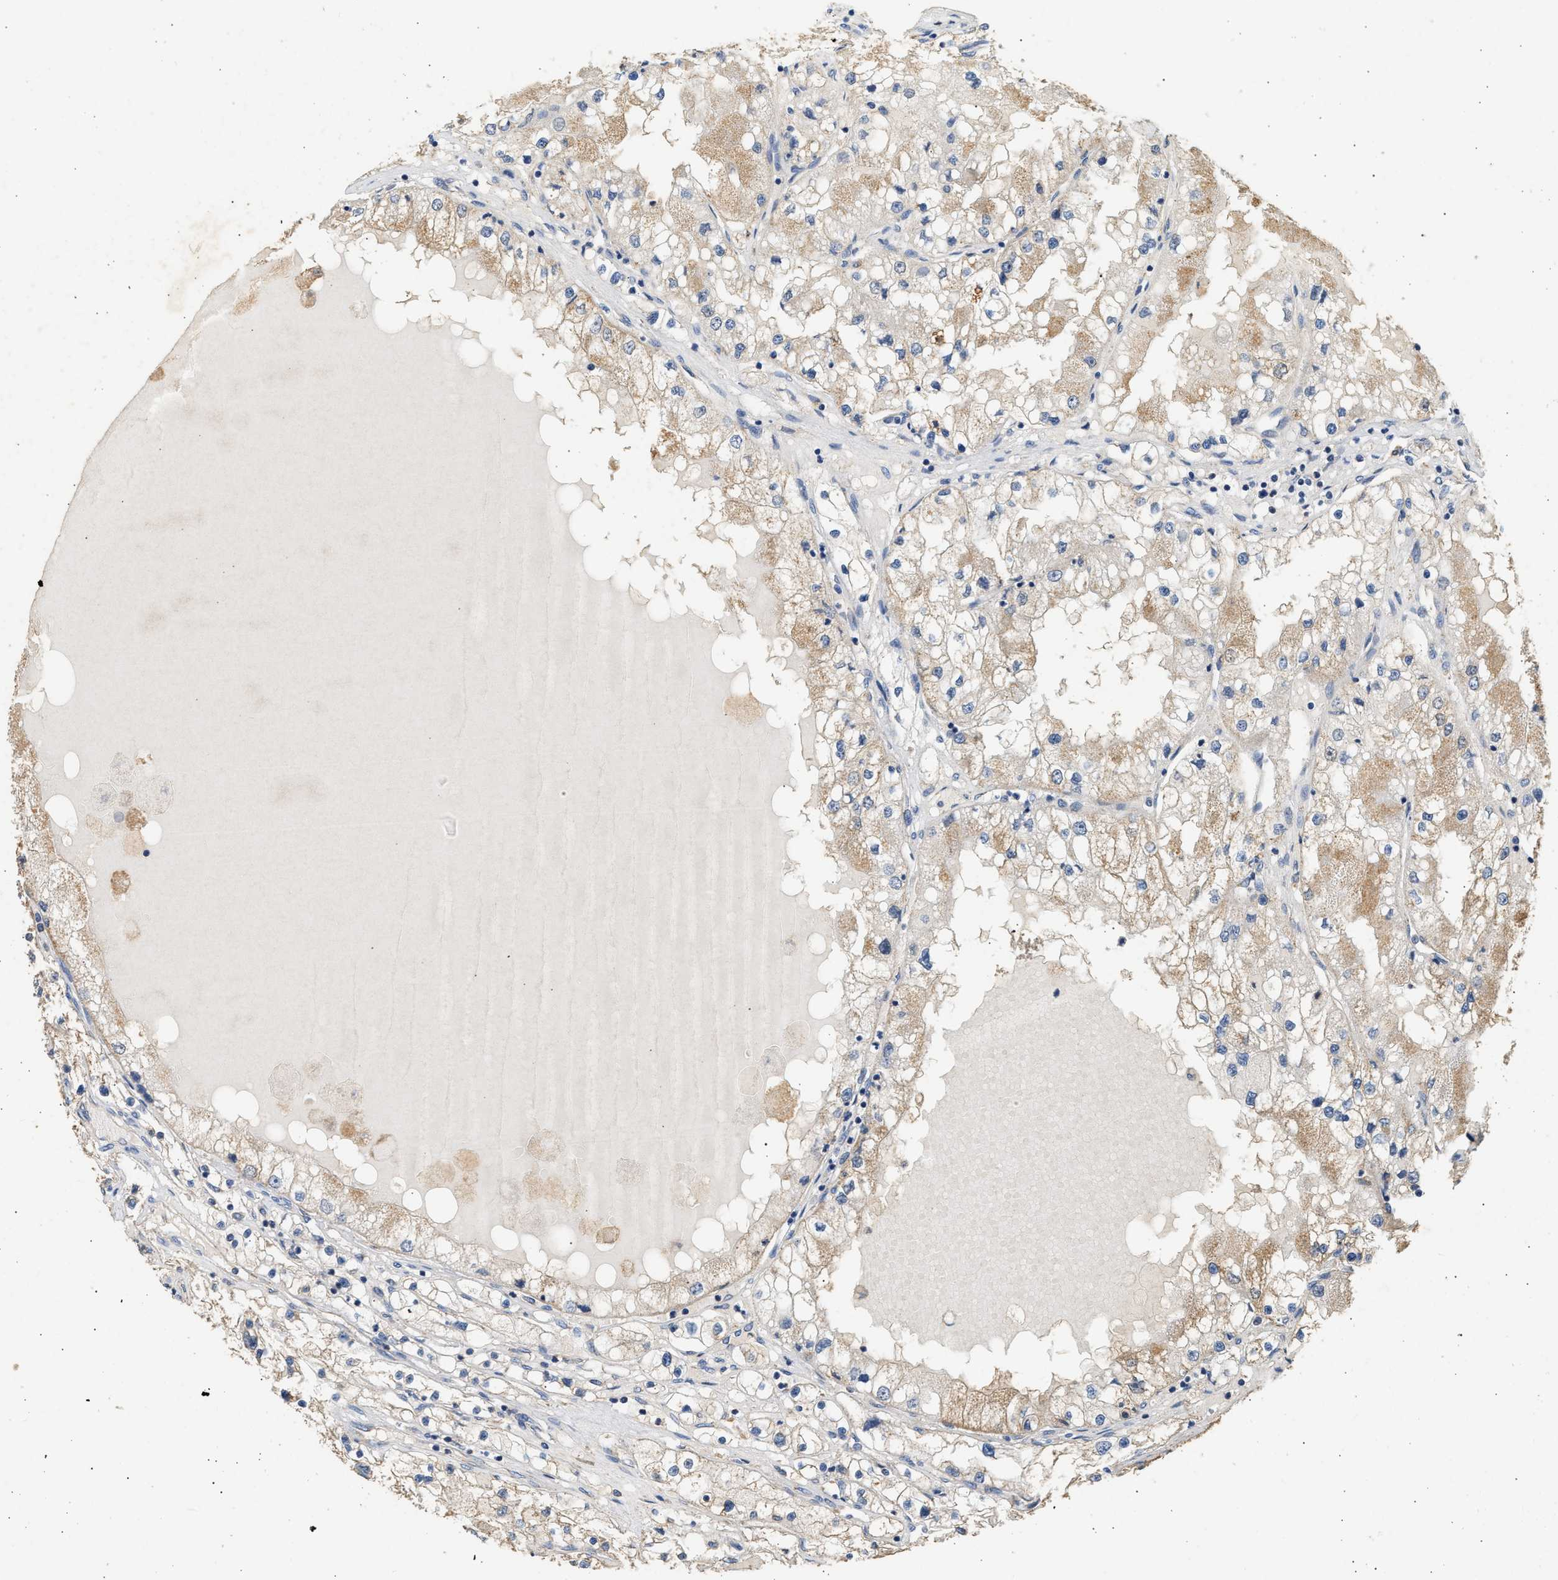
{"staining": {"intensity": "moderate", "quantity": ">75%", "location": "cytoplasmic/membranous"}, "tissue": "renal cancer", "cell_type": "Tumor cells", "image_type": "cancer", "snomed": [{"axis": "morphology", "description": "Adenocarcinoma, NOS"}, {"axis": "topography", "description": "Kidney"}], "caption": "Renal cancer (adenocarcinoma) stained with a brown dye displays moderate cytoplasmic/membranous positive expression in about >75% of tumor cells.", "gene": "WDR31", "patient": {"sex": "male", "age": 68}}